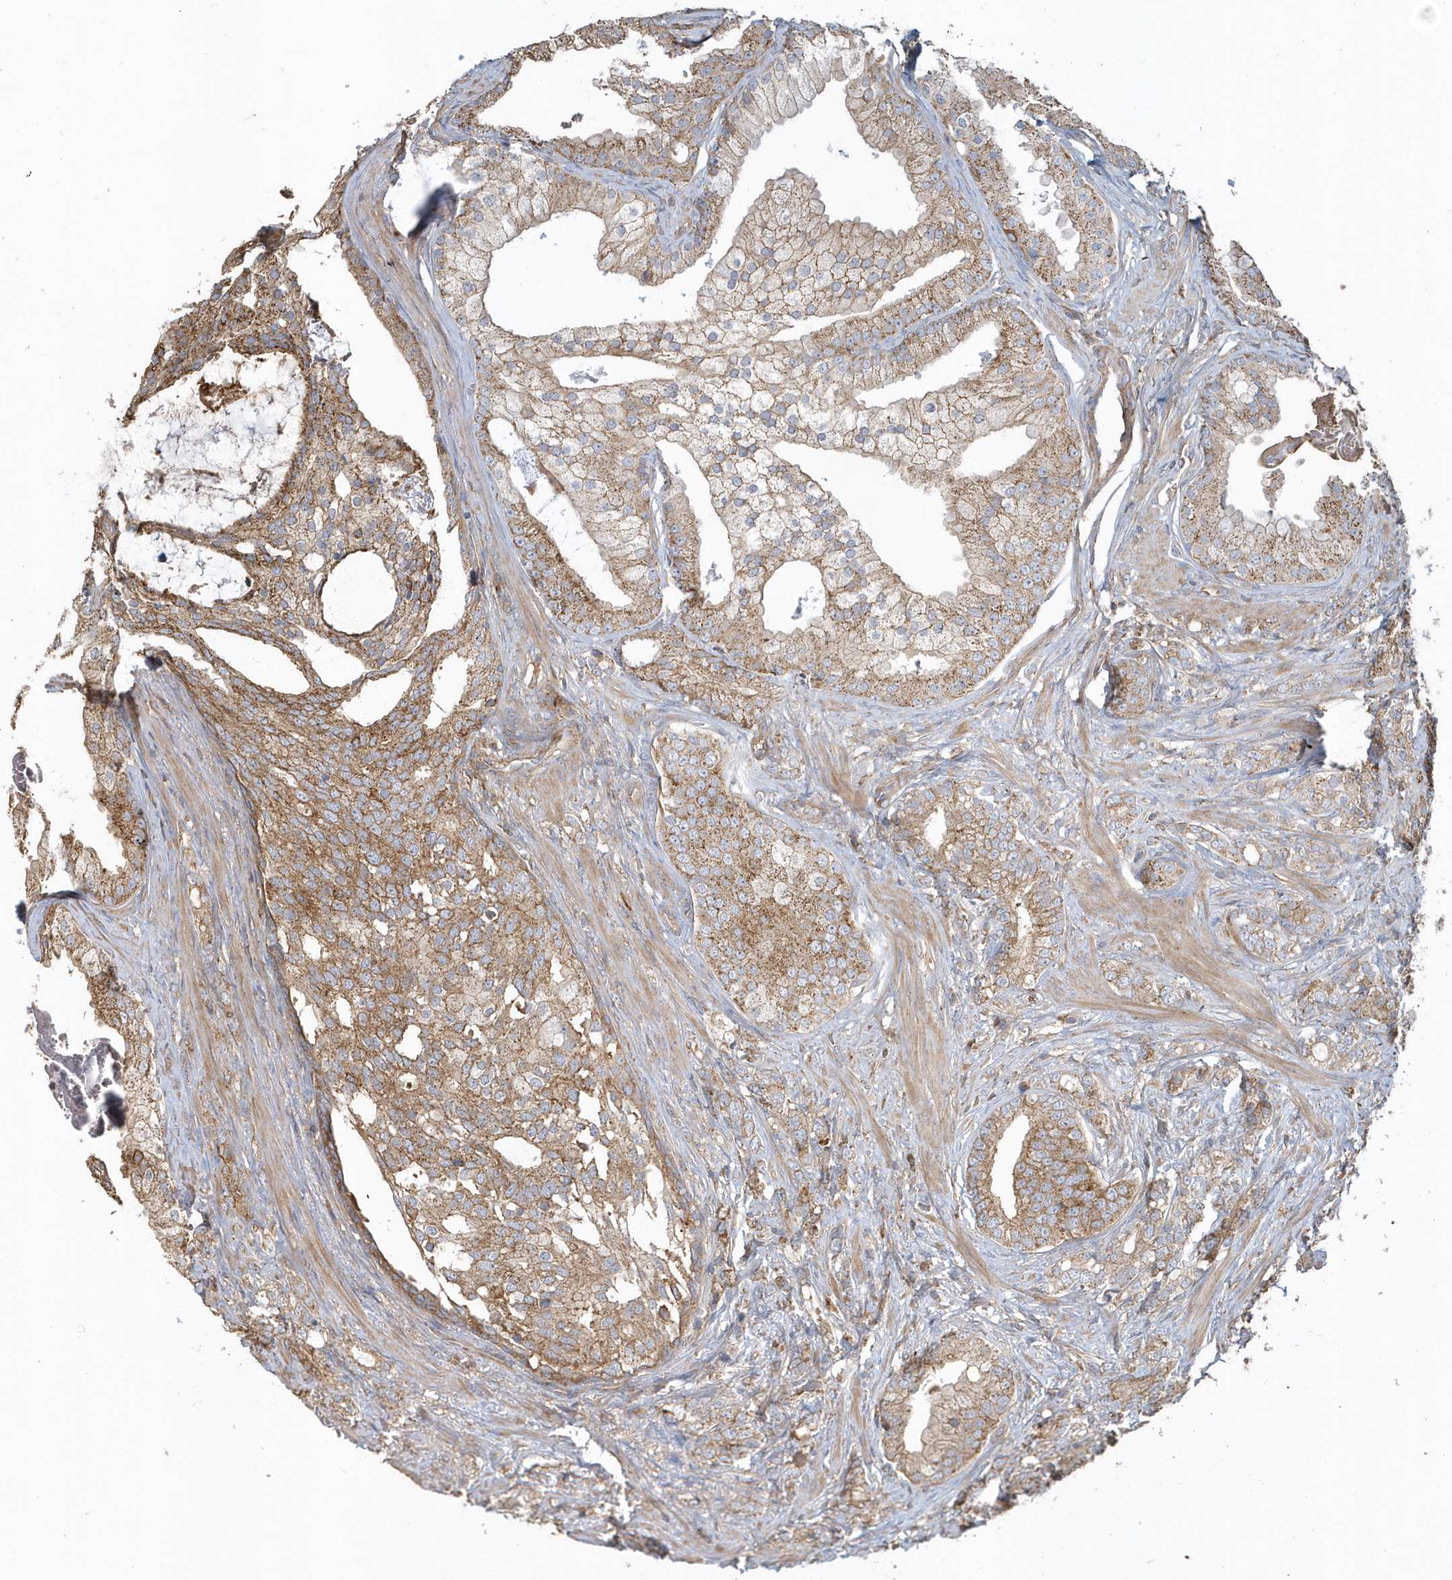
{"staining": {"intensity": "moderate", "quantity": ">75%", "location": "cytoplasmic/membranous"}, "tissue": "prostate cancer", "cell_type": "Tumor cells", "image_type": "cancer", "snomed": [{"axis": "morphology", "description": "Adenocarcinoma, Low grade"}, {"axis": "topography", "description": "Prostate"}], "caption": "A brown stain highlights moderate cytoplasmic/membranous staining of a protein in prostate cancer (low-grade adenocarcinoma) tumor cells. The protein of interest is shown in brown color, while the nuclei are stained blue.", "gene": "TRAIP", "patient": {"sex": "male", "age": 58}}